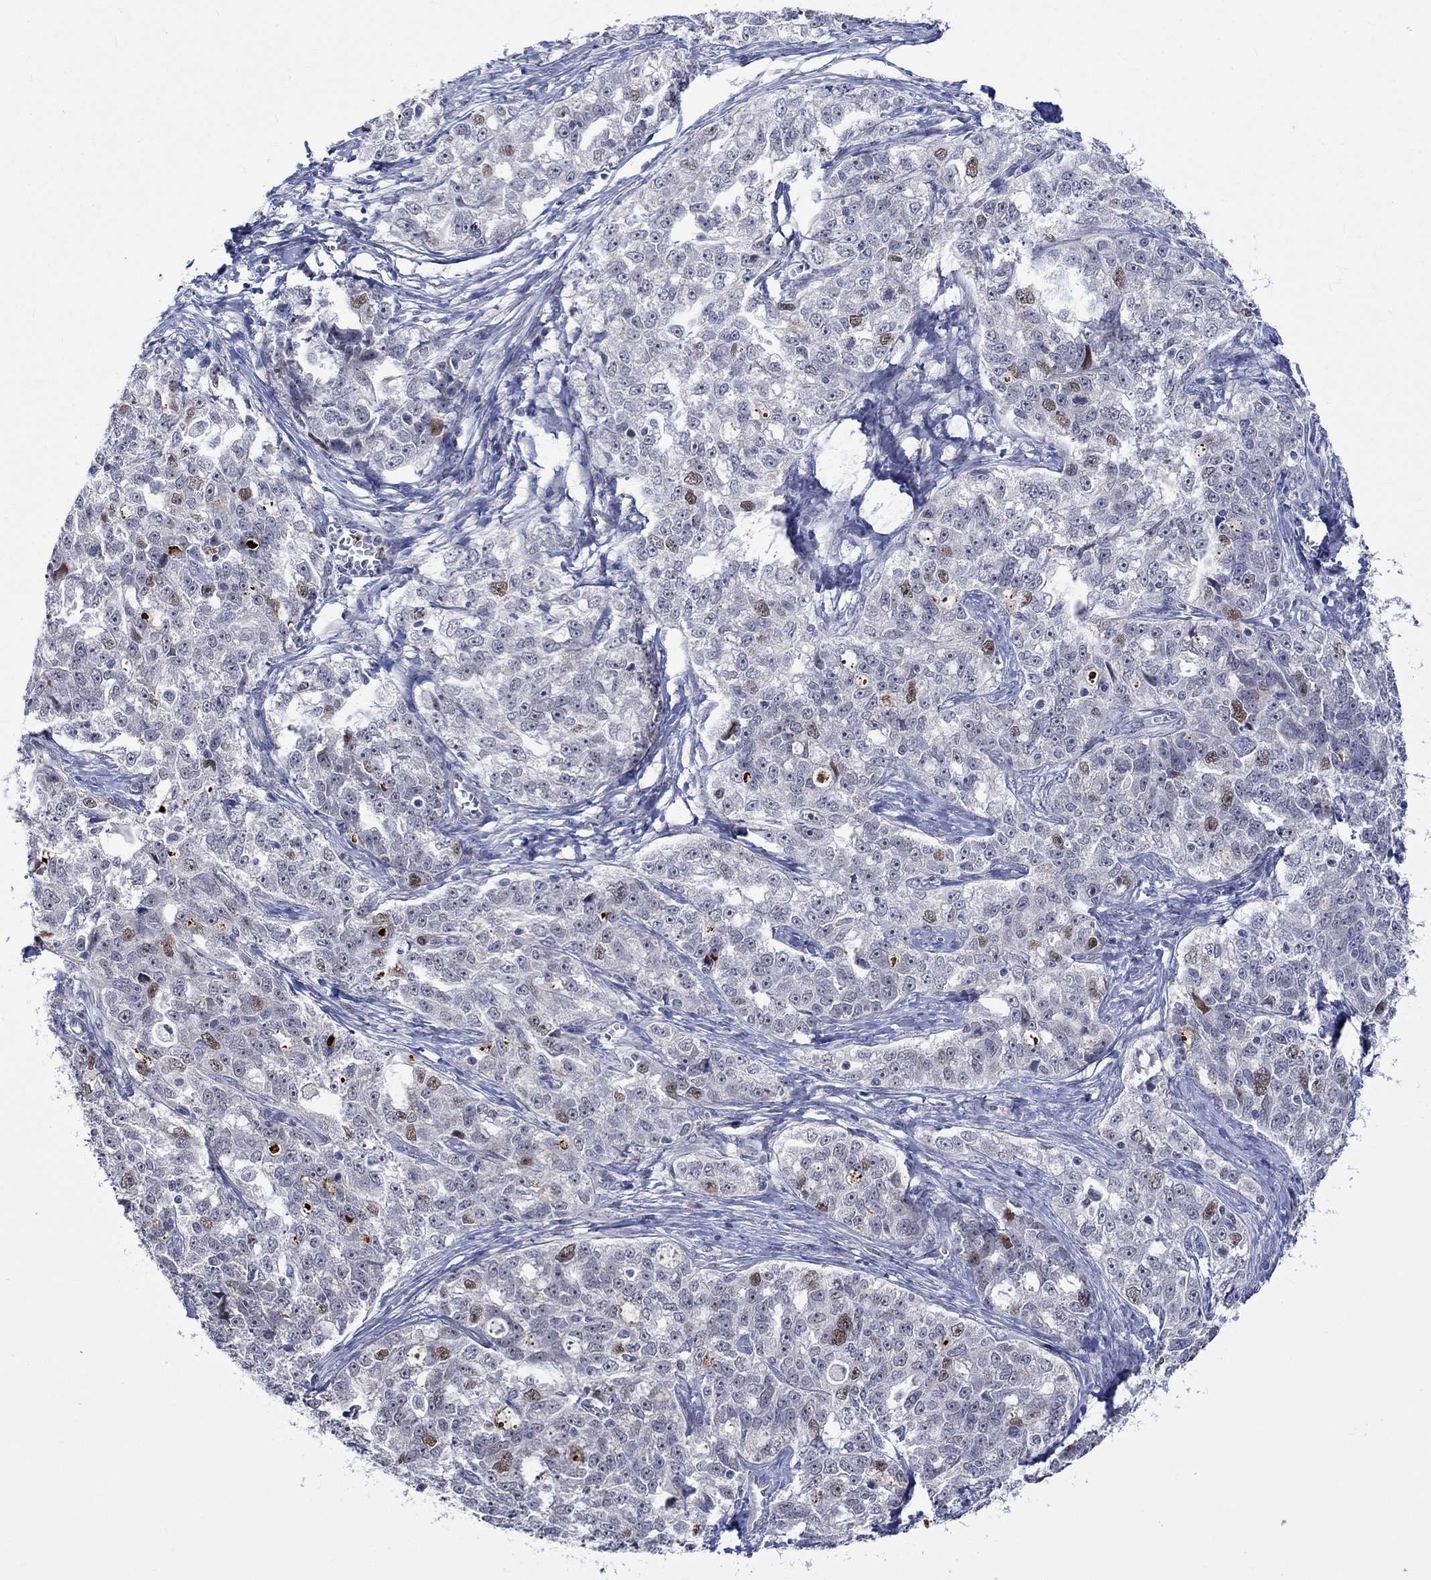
{"staining": {"intensity": "moderate", "quantity": "<25%", "location": "nuclear"}, "tissue": "ovarian cancer", "cell_type": "Tumor cells", "image_type": "cancer", "snomed": [{"axis": "morphology", "description": "Cystadenocarcinoma, serous, NOS"}, {"axis": "topography", "description": "Ovary"}], "caption": "Immunohistochemical staining of ovarian cancer shows low levels of moderate nuclear staining in about <25% of tumor cells. (Stains: DAB in brown, nuclei in blue, Microscopy: brightfield microscopy at high magnification).", "gene": "E2F8", "patient": {"sex": "female", "age": 51}}